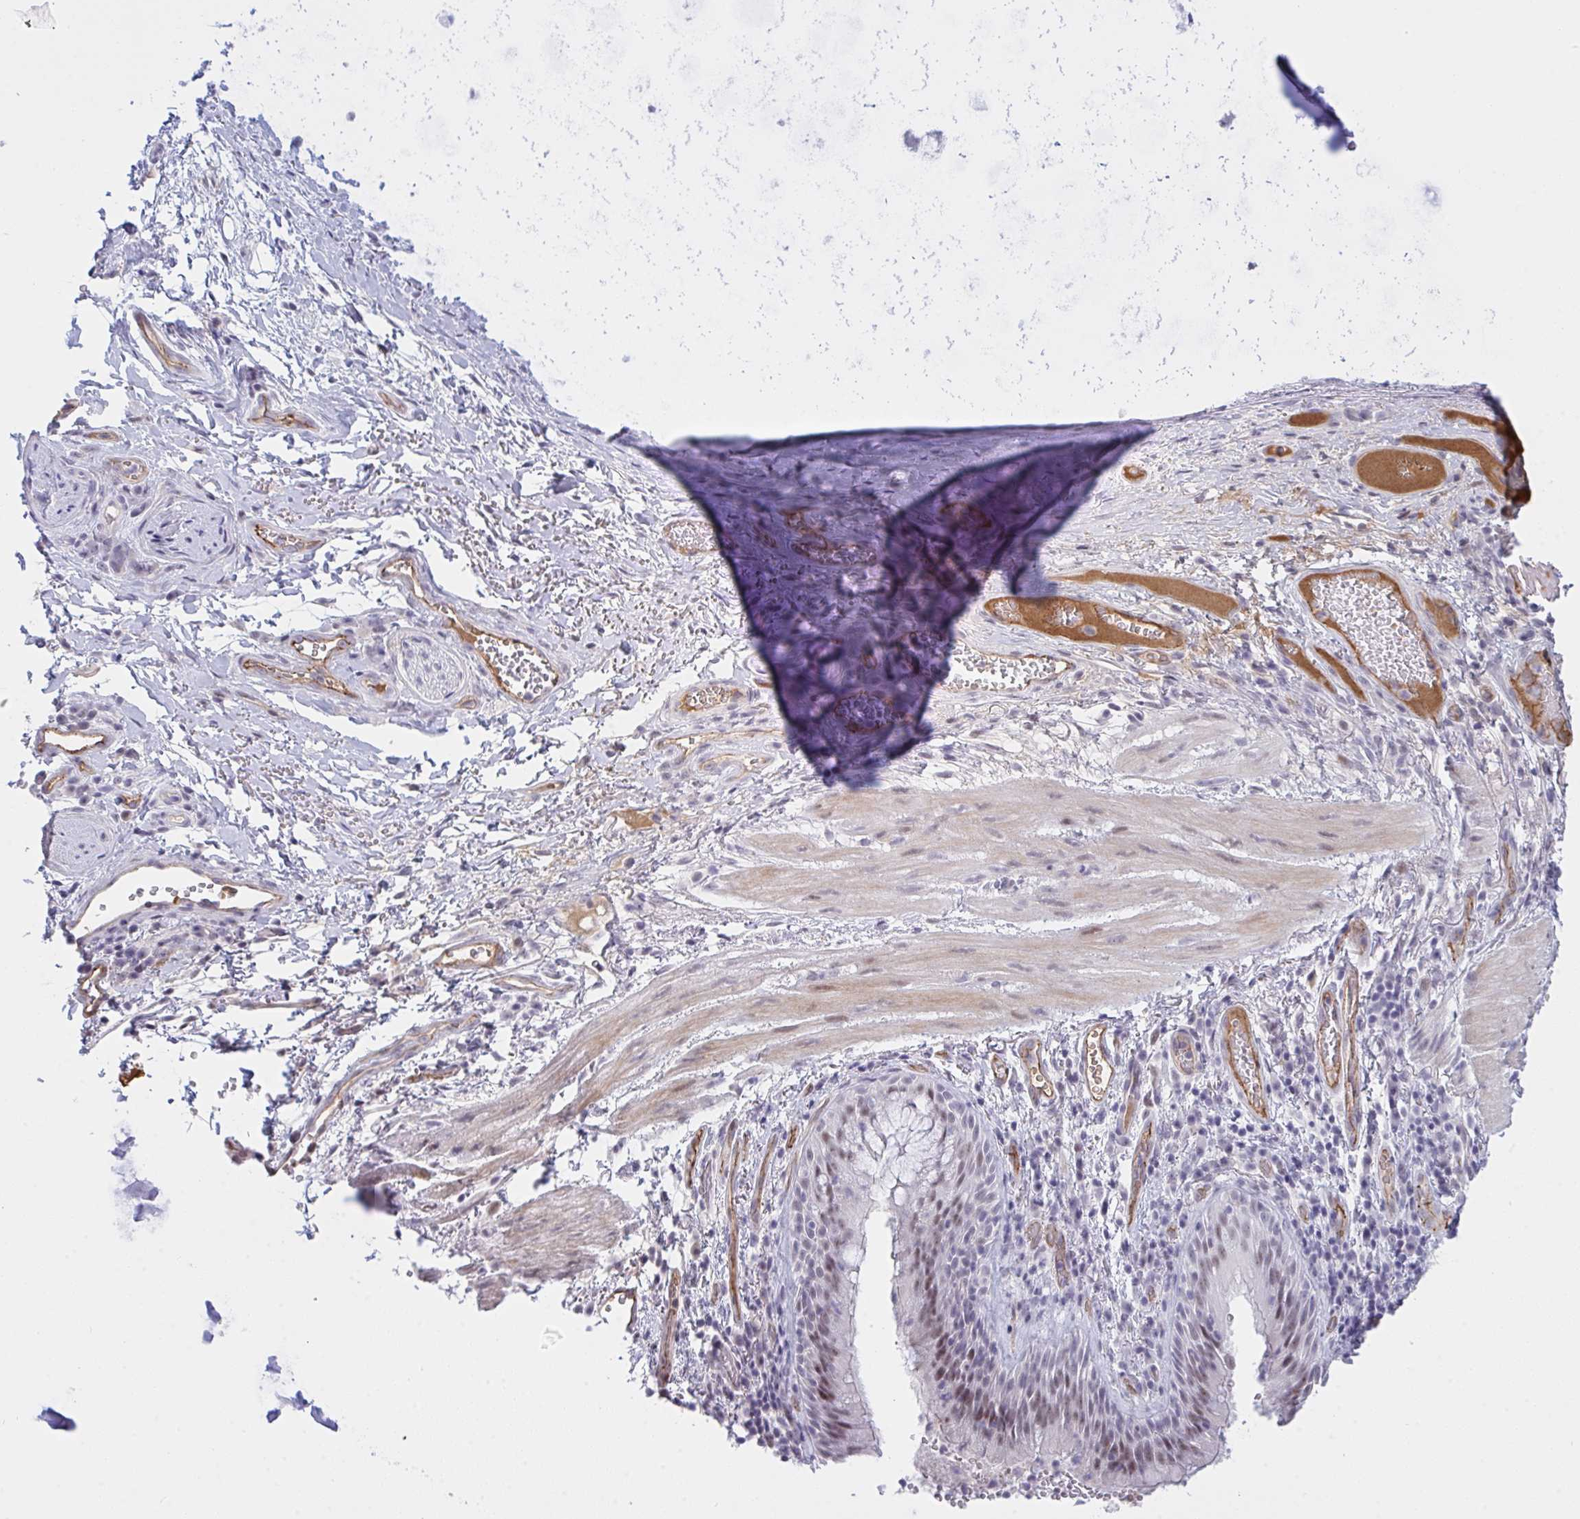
{"staining": {"intensity": "moderate", "quantity": "25%-75%", "location": "nuclear"}, "tissue": "bronchus", "cell_type": "Respiratory epithelial cells", "image_type": "normal", "snomed": [{"axis": "morphology", "description": "Normal tissue, NOS"}, {"axis": "topography", "description": "Lymph node"}, {"axis": "topography", "description": "Bronchus"}], "caption": "DAB immunohistochemical staining of unremarkable bronchus demonstrates moderate nuclear protein staining in about 25%-75% of respiratory epithelial cells. (DAB (3,3'-diaminobenzidine) IHC with brightfield microscopy, high magnification).", "gene": "DSCAML1", "patient": {"sex": "male", "age": 56}}